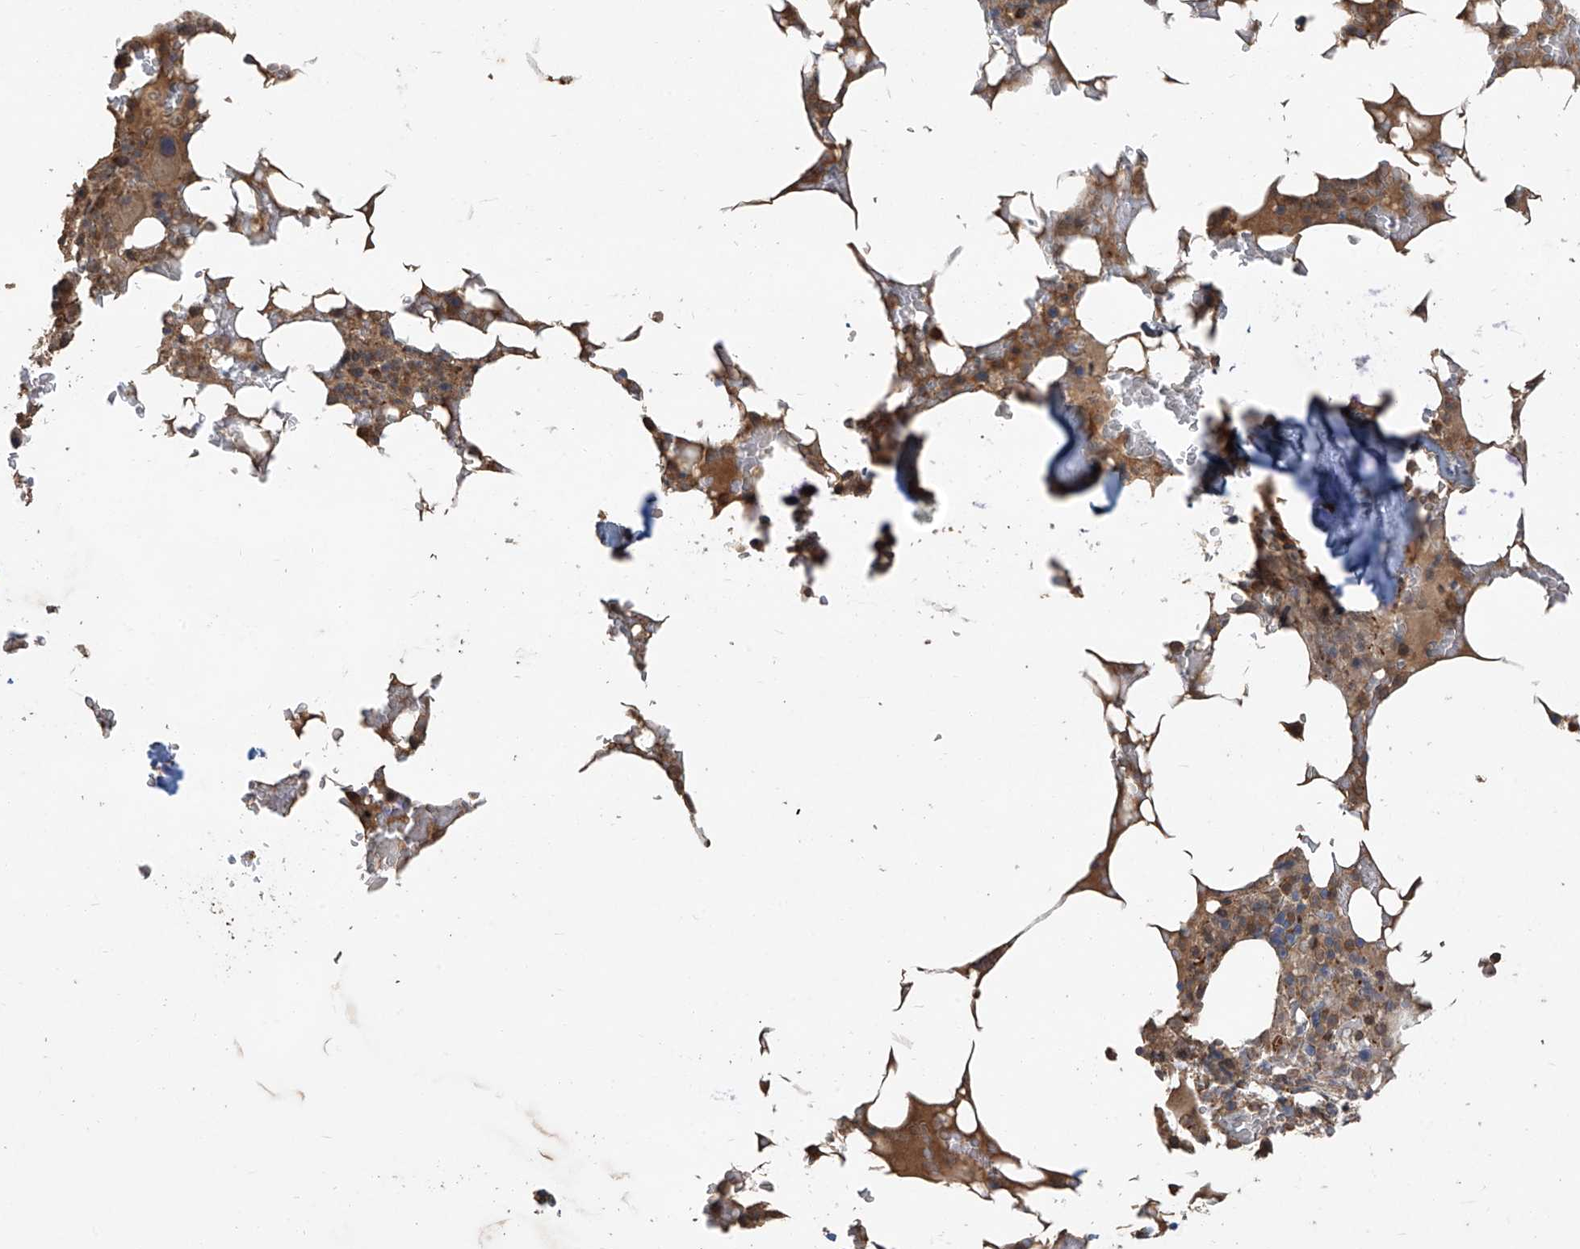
{"staining": {"intensity": "moderate", "quantity": "25%-75%", "location": "cytoplasmic/membranous"}, "tissue": "bone marrow", "cell_type": "Hematopoietic cells", "image_type": "normal", "snomed": [{"axis": "morphology", "description": "Normal tissue, NOS"}, {"axis": "topography", "description": "Bone marrow"}], "caption": "Normal bone marrow exhibits moderate cytoplasmic/membranous expression in about 25%-75% of hematopoietic cells.", "gene": "AGBL5", "patient": {"sex": "male", "age": 58}}